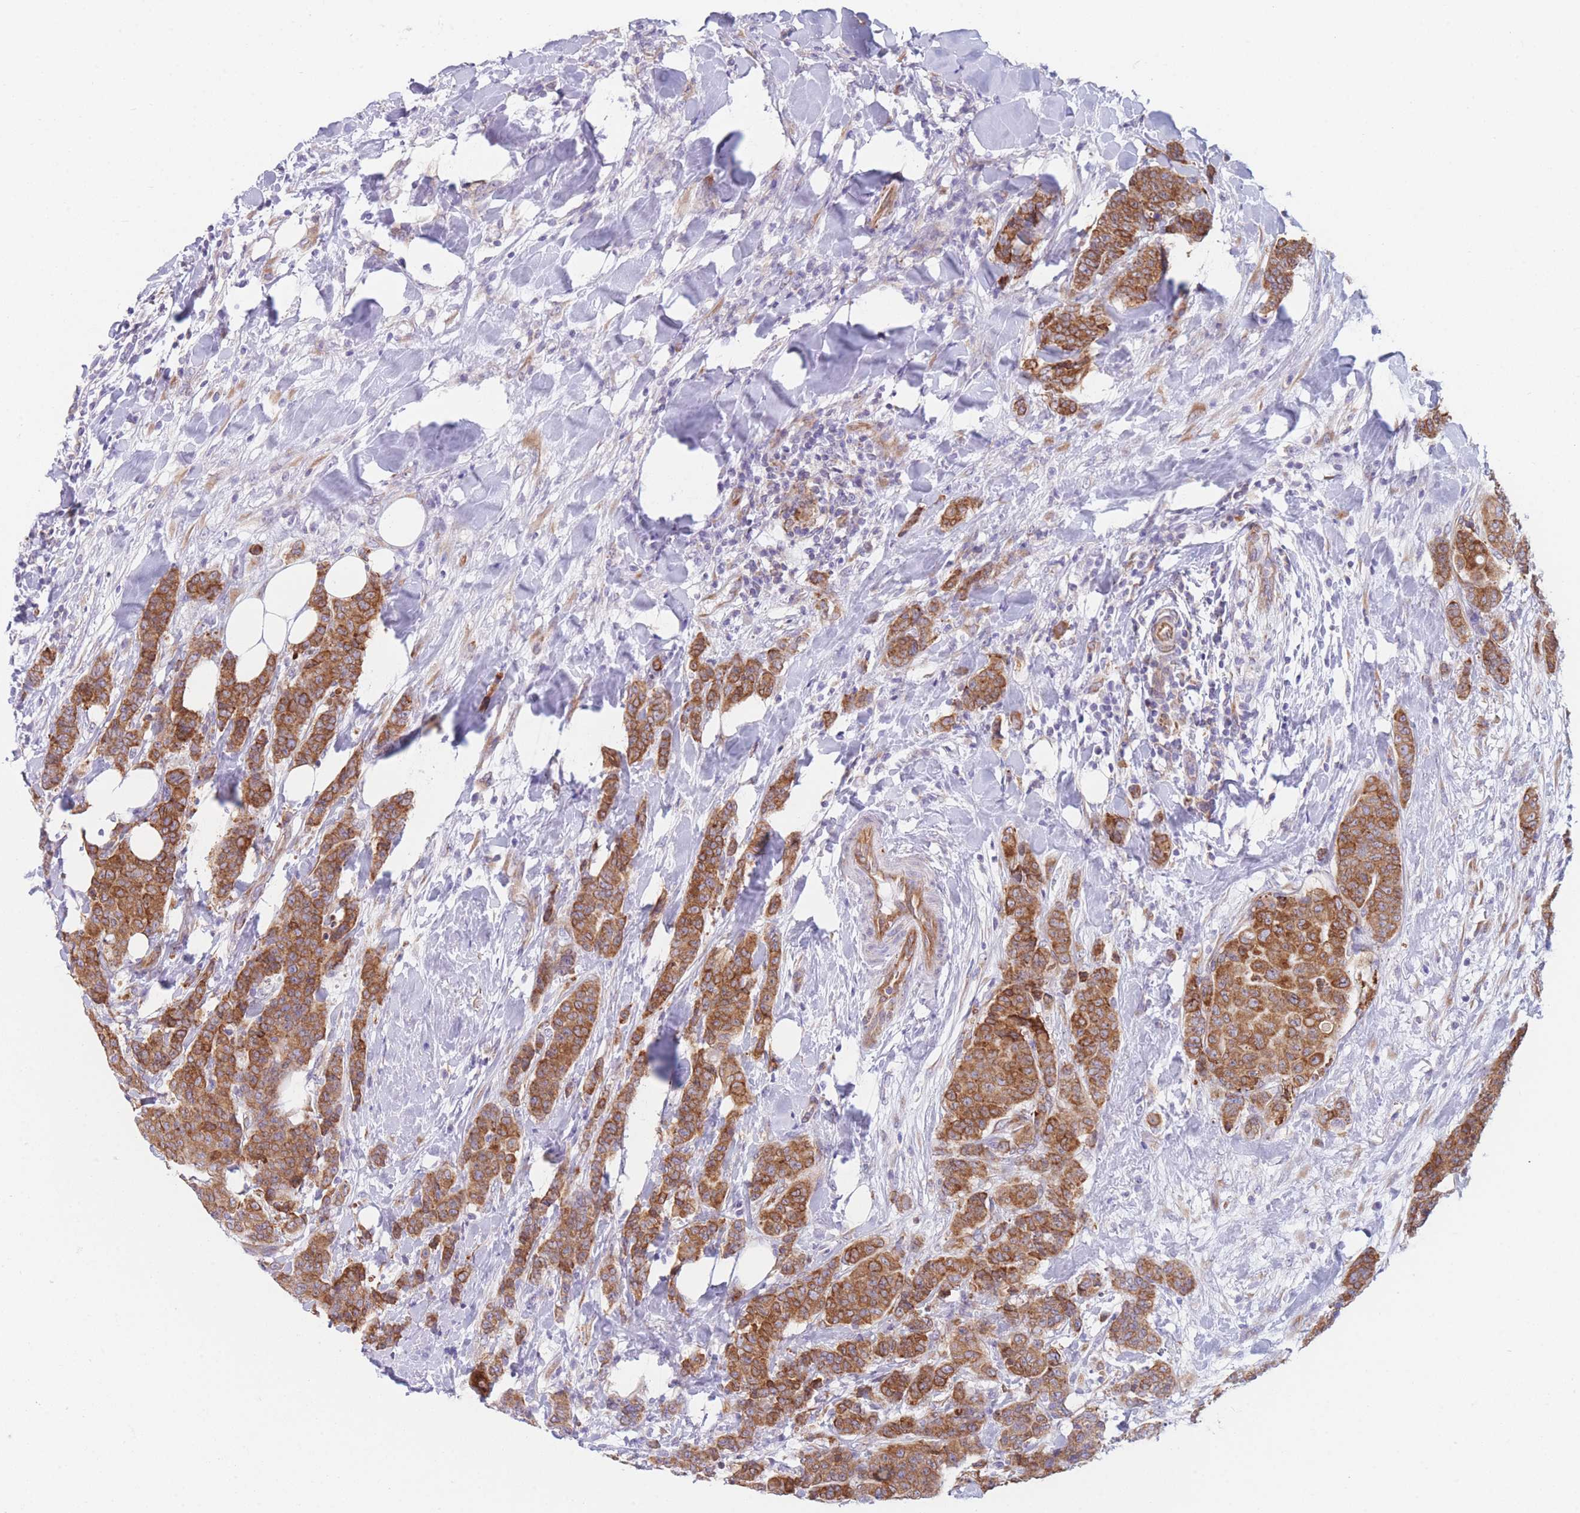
{"staining": {"intensity": "moderate", "quantity": ">75%", "location": "cytoplasmic/membranous"}, "tissue": "breast cancer", "cell_type": "Tumor cells", "image_type": "cancer", "snomed": [{"axis": "morphology", "description": "Duct carcinoma"}, {"axis": "topography", "description": "Breast"}], "caption": "Immunohistochemical staining of human breast cancer (intraductal carcinoma) exhibits medium levels of moderate cytoplasmic/membranous protein staining in about >75% of tumor cells.", "gene": "AK9", "patient": {"sex": "female", "age": 40}}